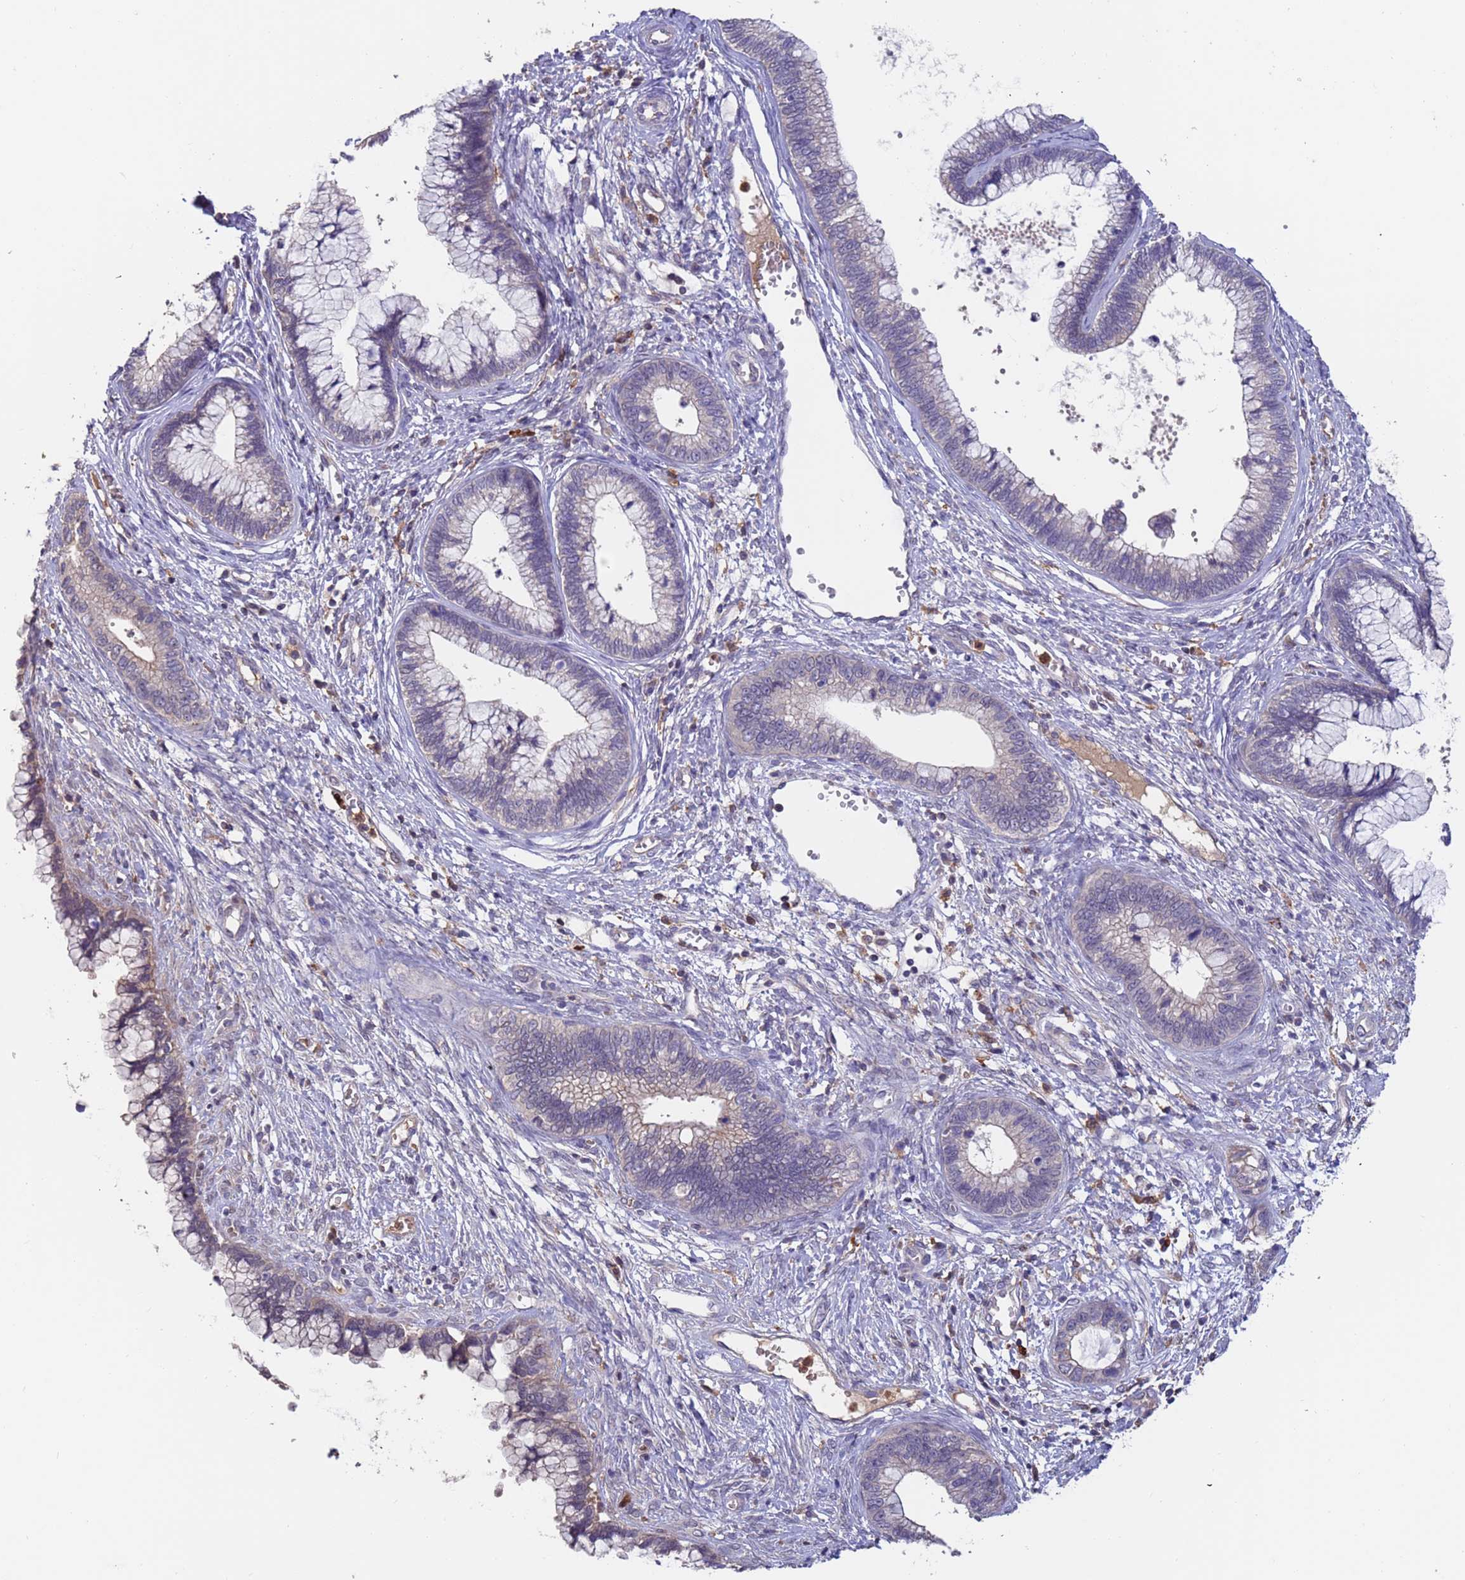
{"staining": {"intensity": "negative", "quantity": "none", "location": "none"}, "tissue": "cervical cancer", "cell_type": "Tumor cells", "image_type": "cancer", "snomed": [{"axis": "morphology", "description": "Adenocarcinoma, NOS"}, {"axis": "topography", "description": "Cervix"}], "caption": "Cervical cancer (adenocarcinoma) stained for a protein using immunohistochemistry (IHC) reveals no positivity tumor cells.", "gene": "AMPD3", "patient": {"sex": "female", "age": 44}}